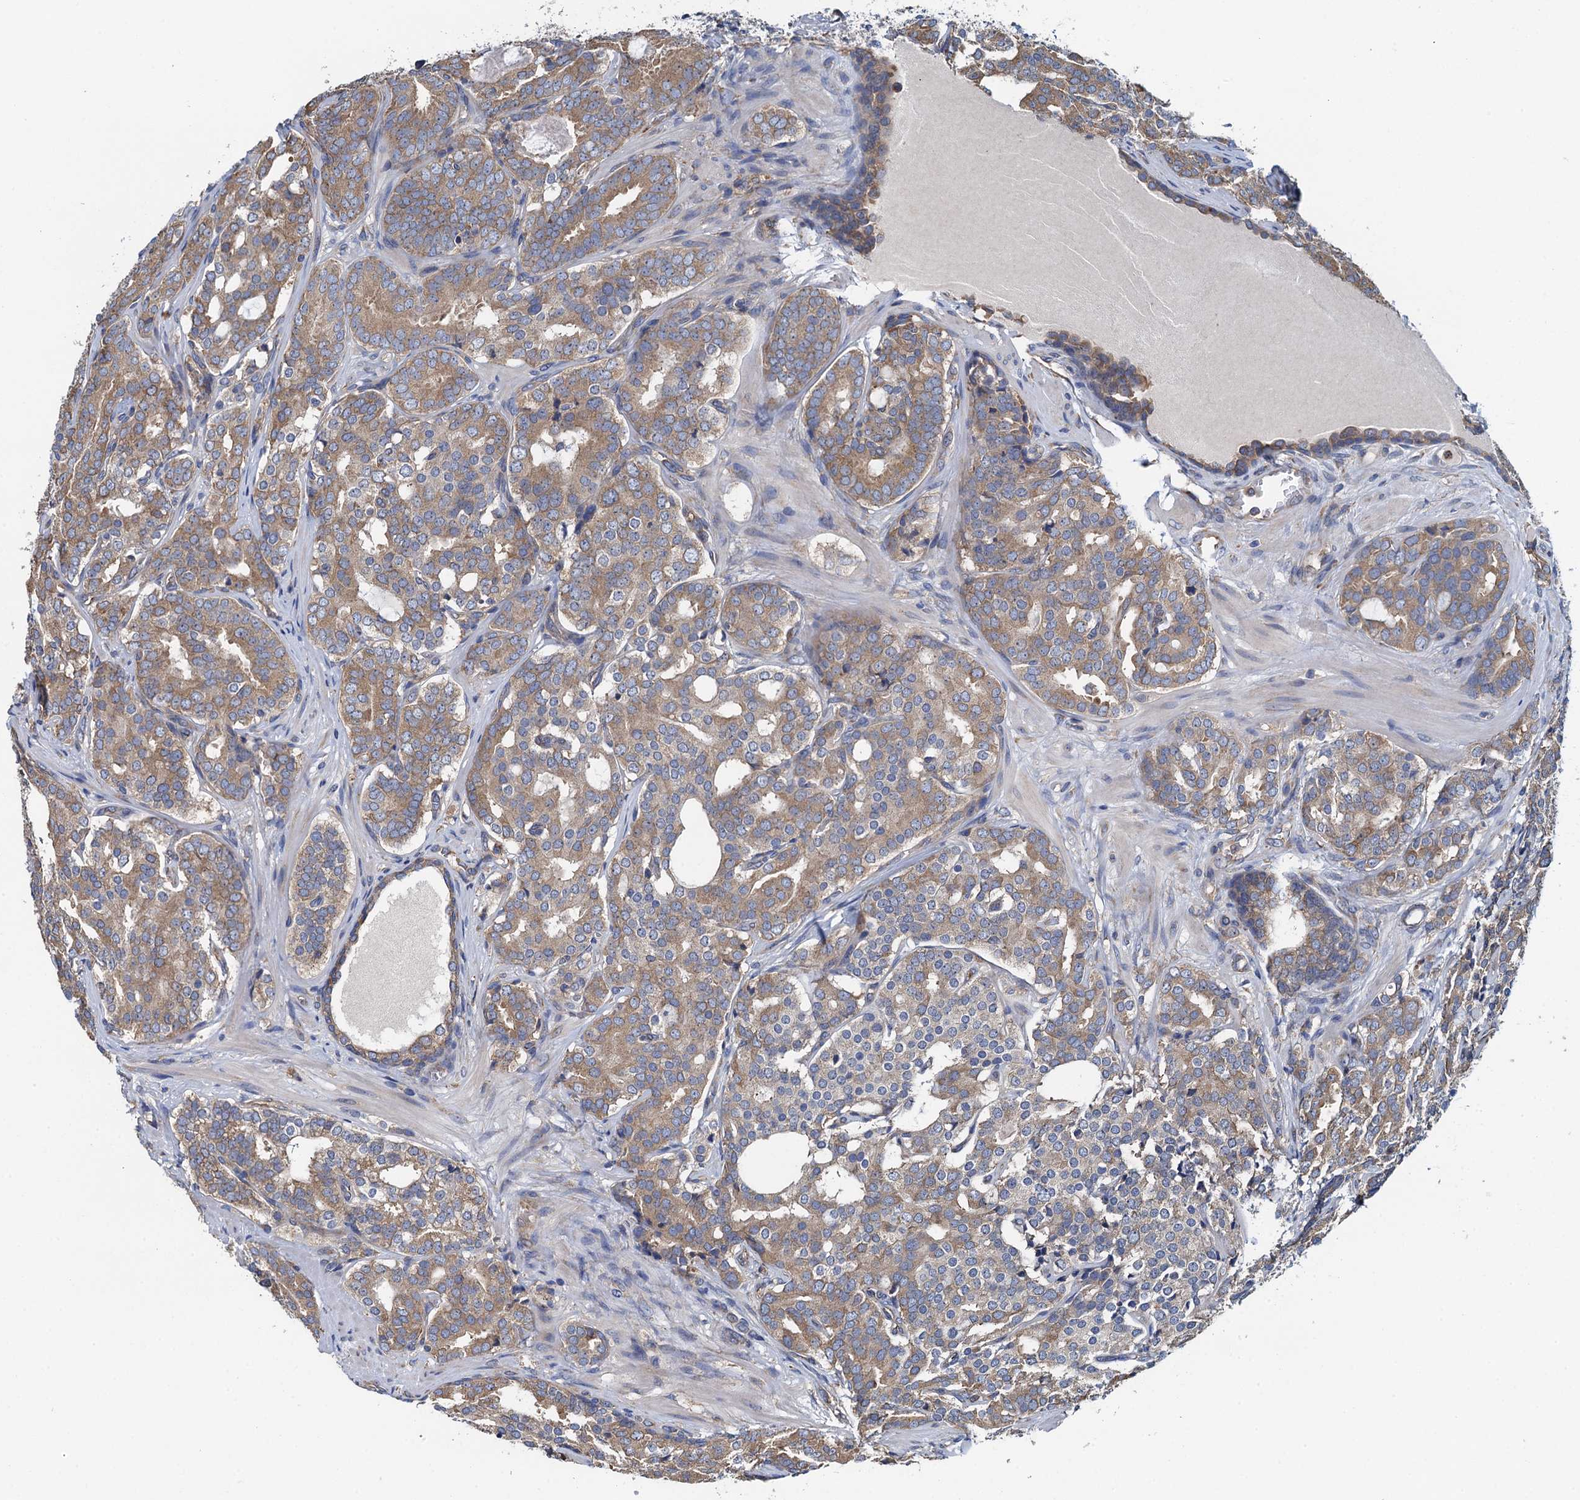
{"staining": {"intensity": "moderate", "quantity": ">75%", "location": "cytoplasmic/membranous"}, "tissue": "prostate cancer", "cell_type": "Tumor cells", "image_type": "cancer", "snomed": [{"axis": "morphology", "description": "Adenocarcinoma, High grade"}, {"axis": "topography", "description": "Prostate"}], "caption": "Immunohistochemistry staining of prostate adenocarcinoma (high-grade), which shows medium levels of moderate cytoplasmic/membranous positivity in about >75% of tumor cells indicating moderate cytoplasmic/membranous protein positivity. The staining was performed using DAB (brown) for protein detection and nuclei were counterstained in hematoxylin (blue).", "gene": "ADCY9", "patient": {"sex": "male", "age": 63}}